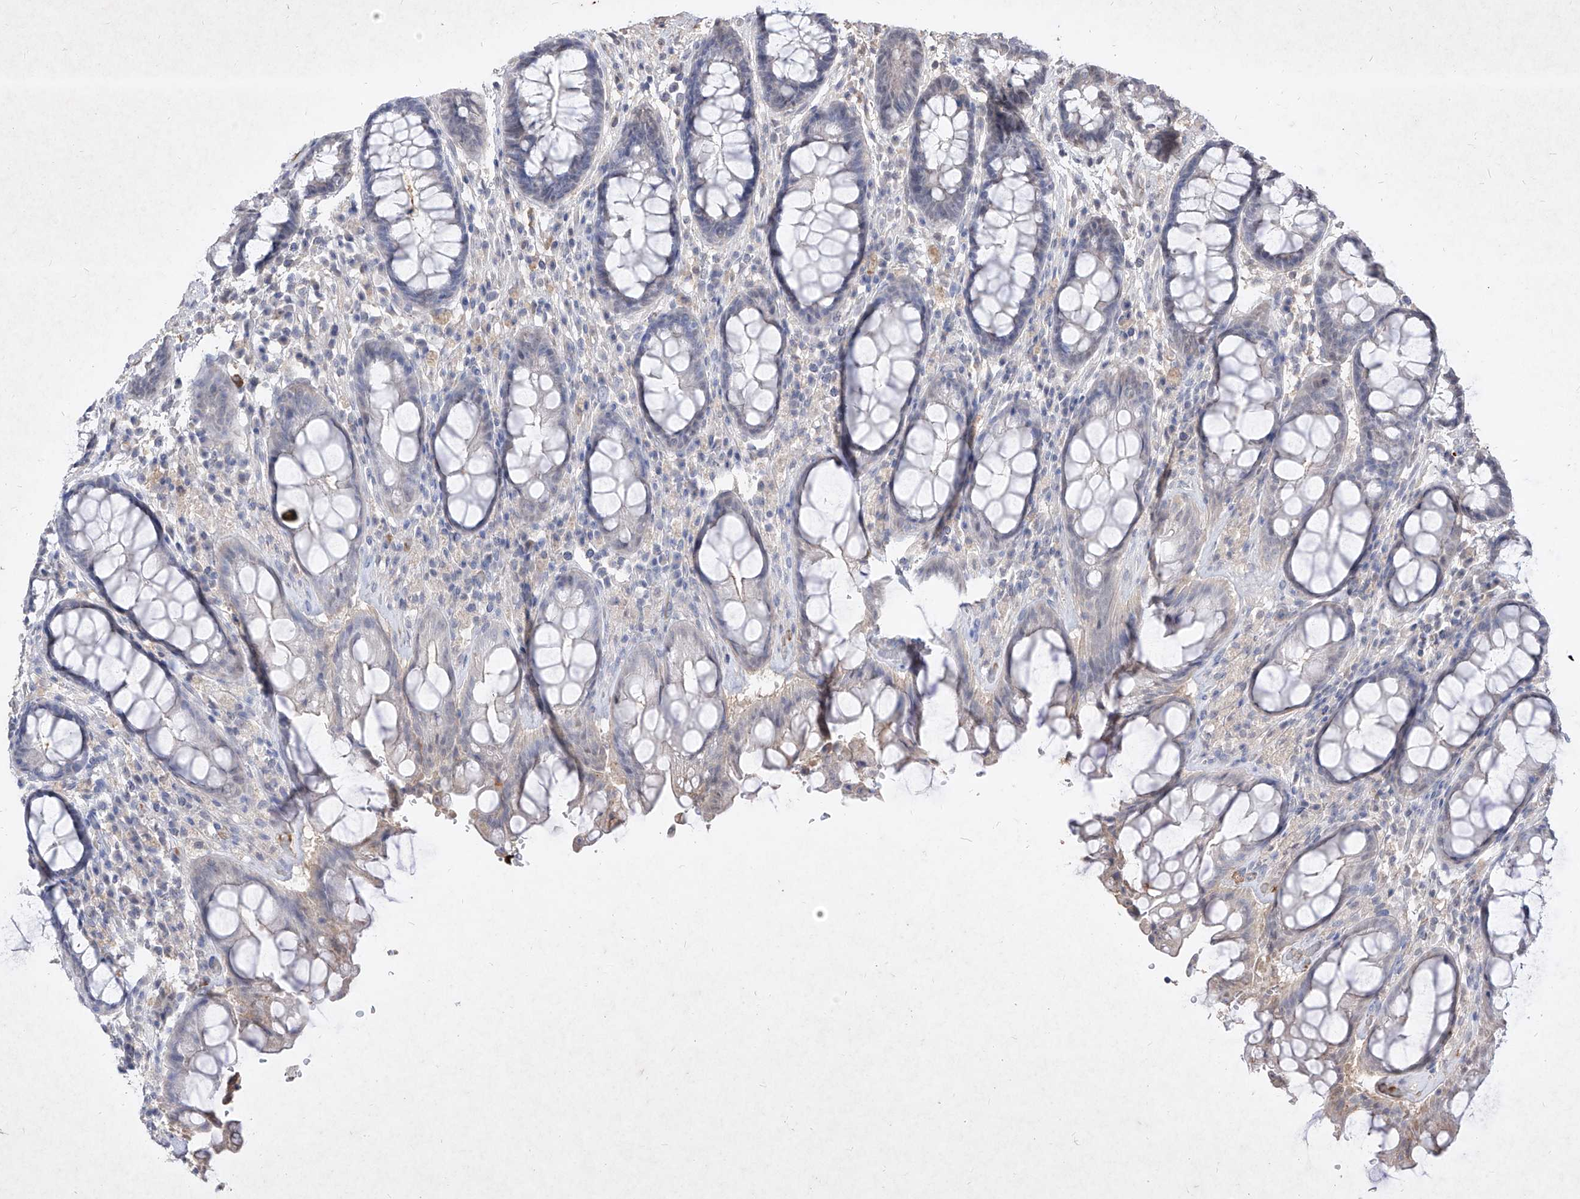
{"staining": {"intensity": "negative", "quantity": "none", "location": "none"}, "tissue": "rectum", "cell_type": "Glandular cells", "image_type": "normal", "snomed": [{"axis": "morphology", "description": "Normal tissue, NOS"}, {"axis": "topography", "description": "Rectum"}], "caption": "Immunohistochemistry (IHC) photomicrograph of normal rectum: human rectum stained with DAB (3,3'-diaminobenzidine) displays no significant protein positivity in glandular cells. (IHC, brightfield microscopy, high magnification).", "gene": "C4A", "patient": {"sex": "male", "age": 64}}